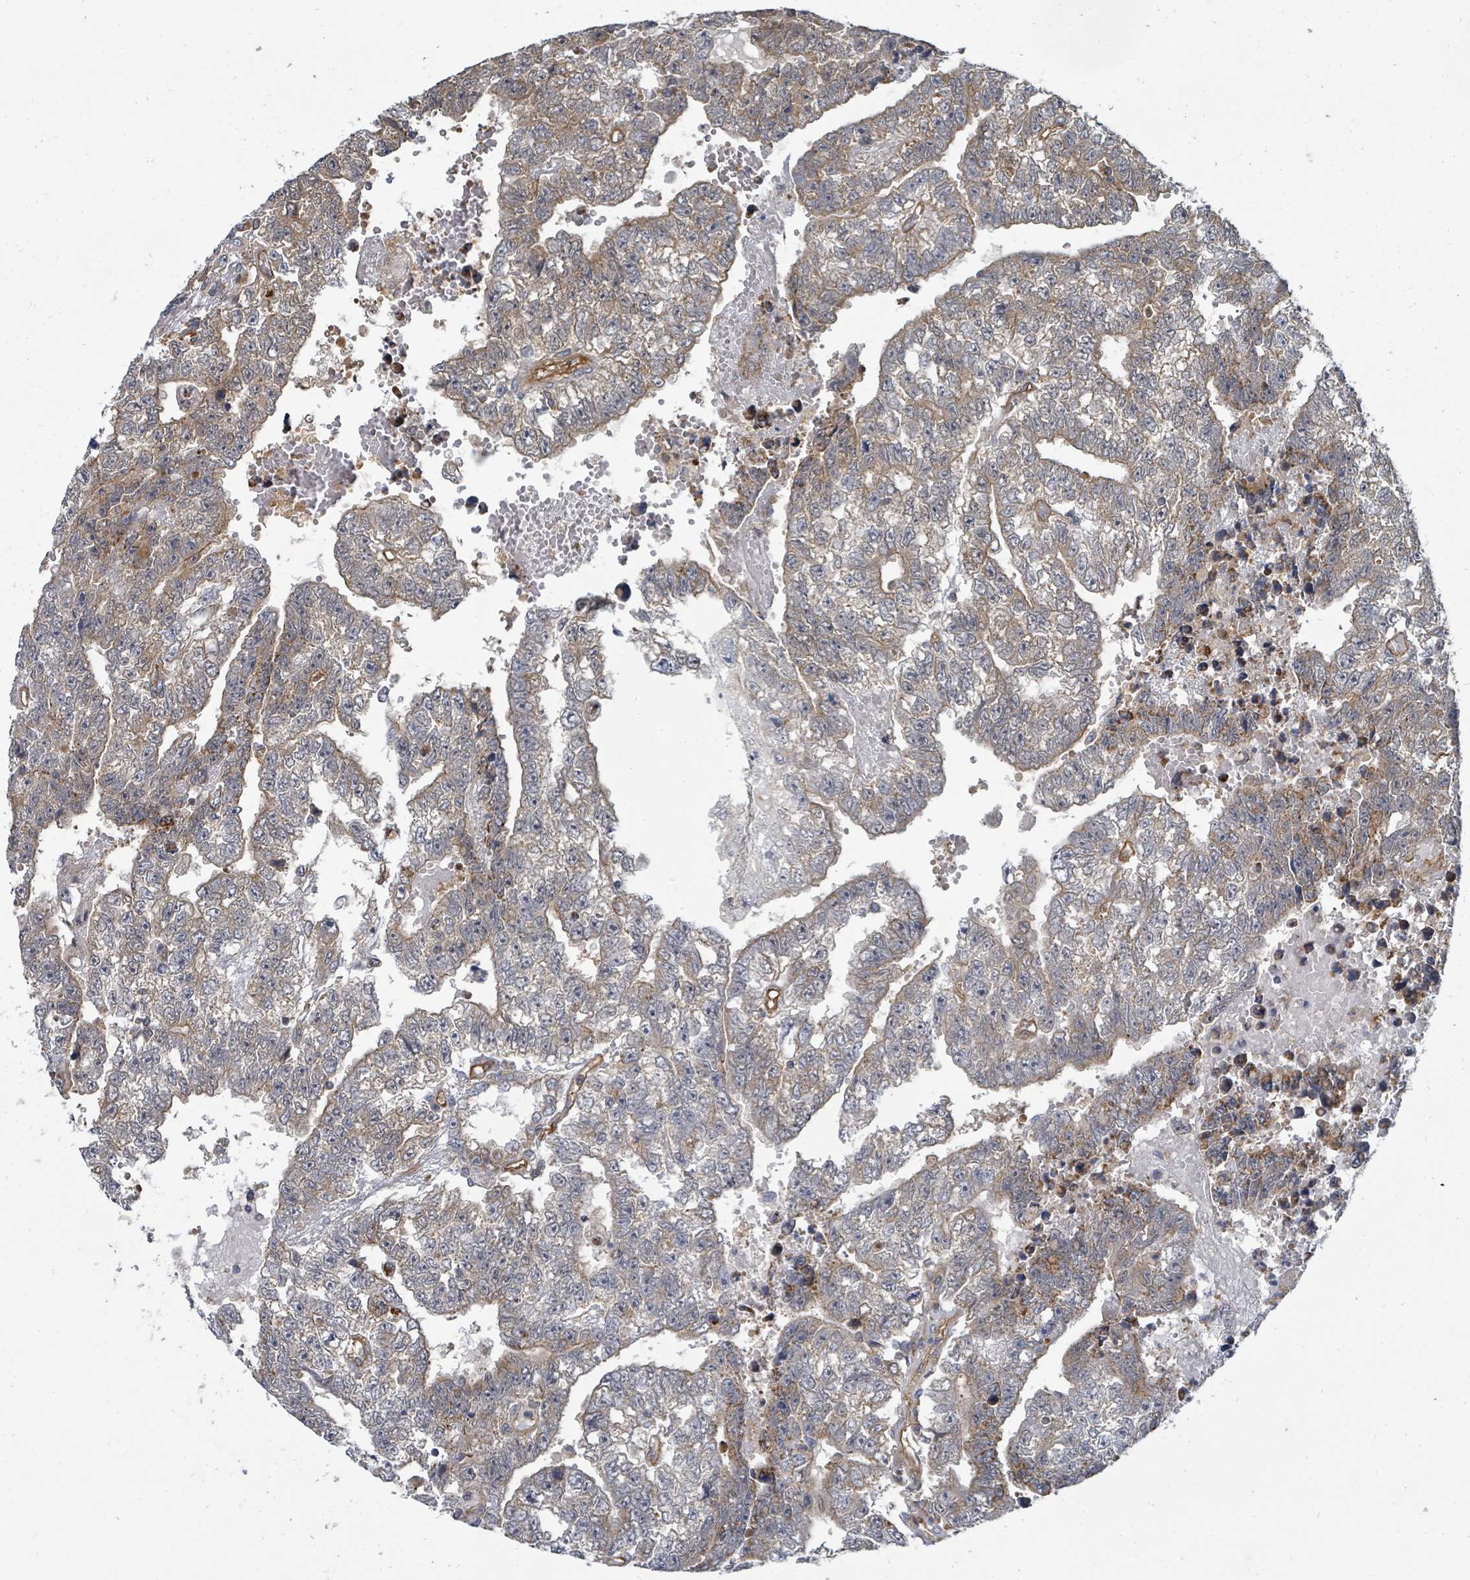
{"staining": {"intensity": "weak", "quantity": "25%-75%", "location": "cytoplasmic/membranous"}, "tissue": "testis cancer", "cell_type": "Tumor cells", "image_type": "cancer", "snomed": [{"axis": "morphology", "description": "Carcinoma, Embryonal, NOS"}, {"axis": "topography", "description": "Testis"}], "caption": "This micrograph shows immunohistochemistry staining of testis cancer, with low weak cytoplasmic/membranous expression in about 25%-75% of tumor cells.", "gene": "BOLA2B", "patient": {"sex": "male", "age": 25}}